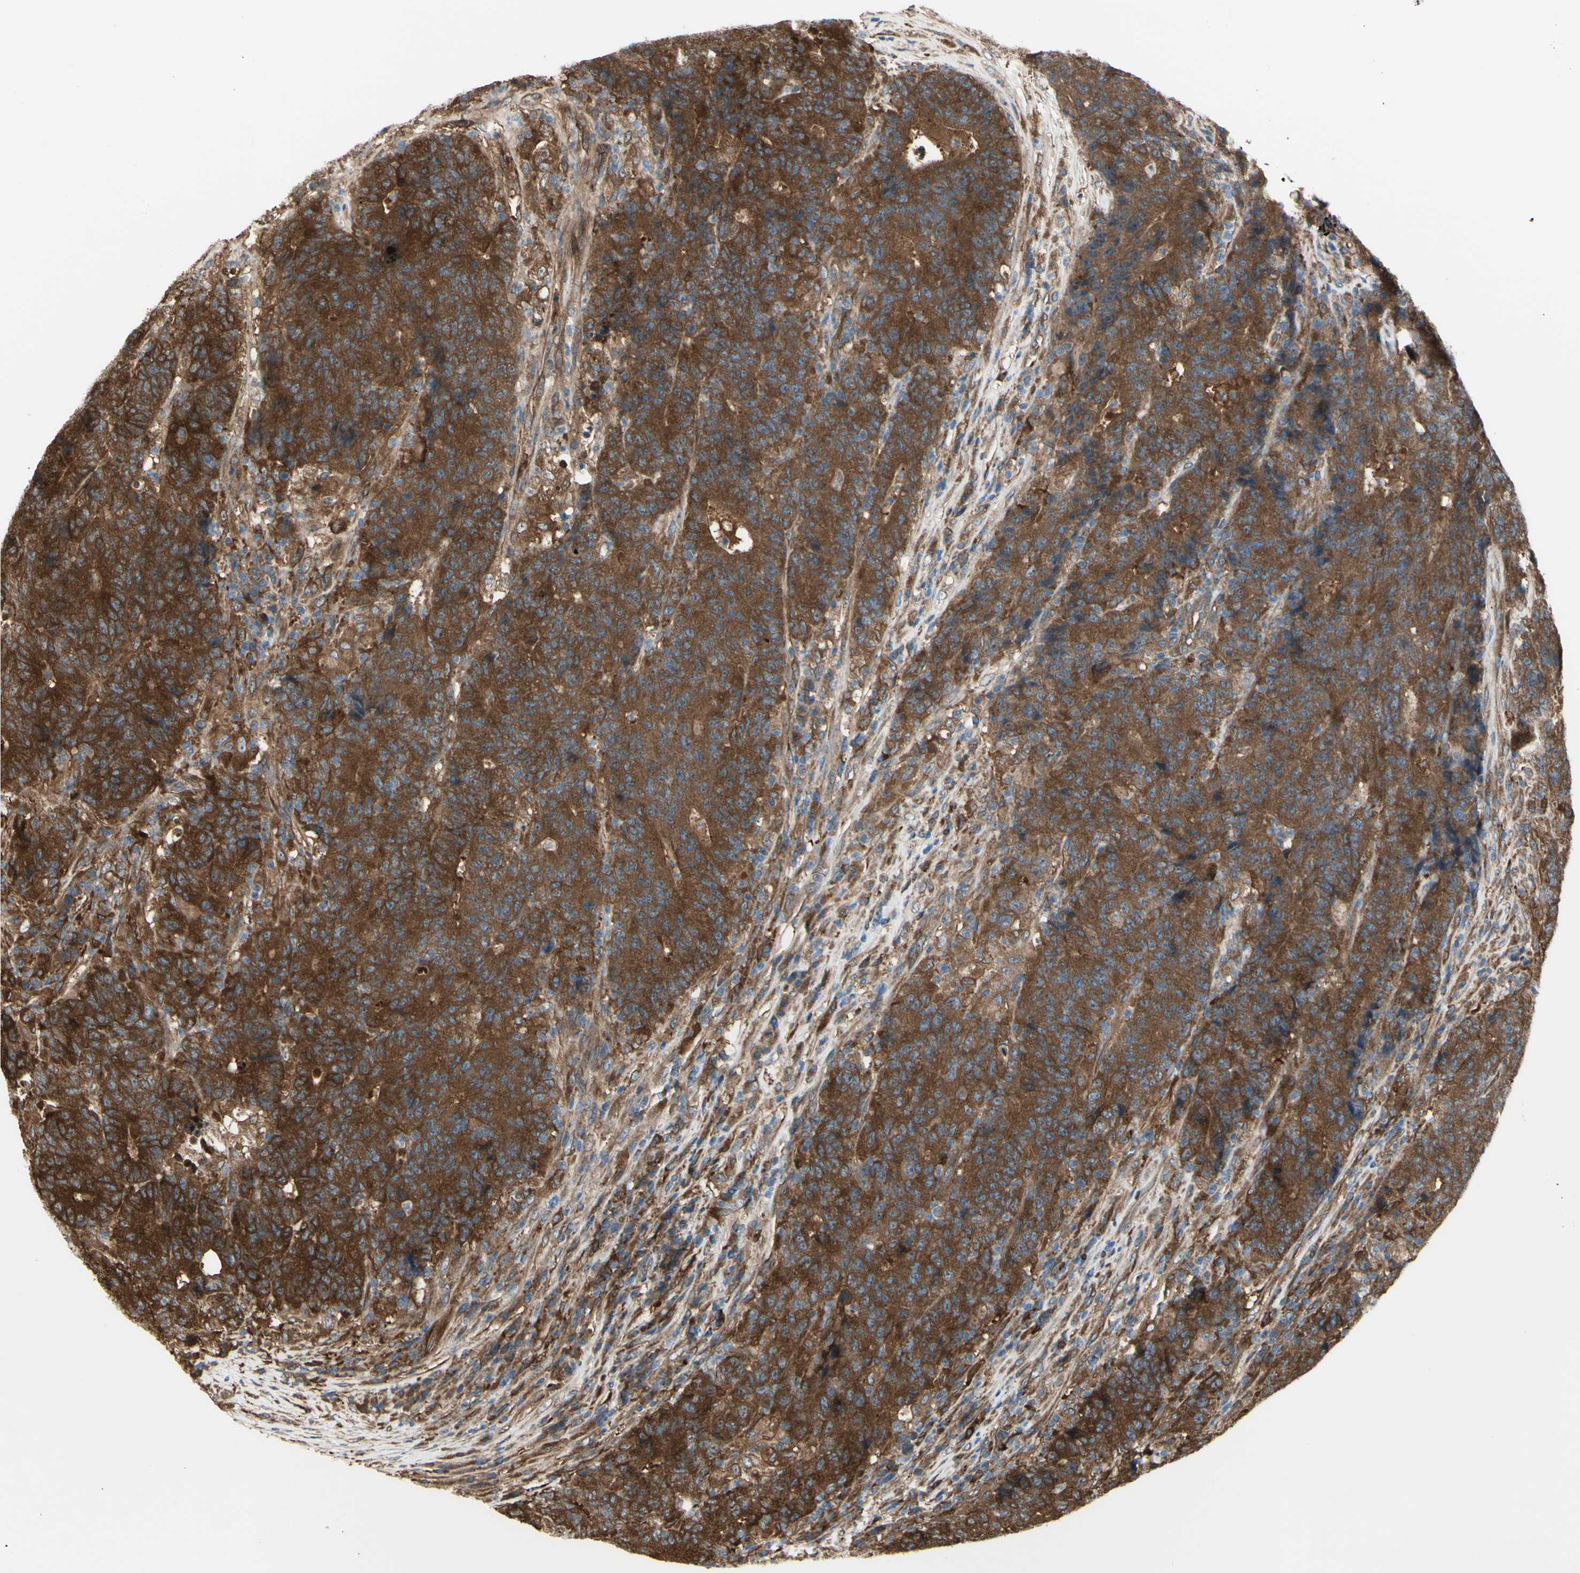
{"staining": {"intensity": "strong", "quantity": ">75%", "location": "cytoplasmic/membranous"}, "tissue": "colorectal cancer", "cell_type": "Tumor cells", "image_type": "cancer", "snomed": [{"axis": "morphology", "description": "Normal tissue, NOS"}, {"axis": "morphology", "description": "Adenocarcinoma, NOS"}, {"axis": "topography", "description": "Colon"}], "caption": "DAB immunohistochemical staining of human colorectal cancer (adenocarcinoma) displays strong cytoplasmic/membranous protein positivity in approximately >75% of tumor cells.", "gene": "IGSF9B", "patient": {"sex": "female", "age": 75}}